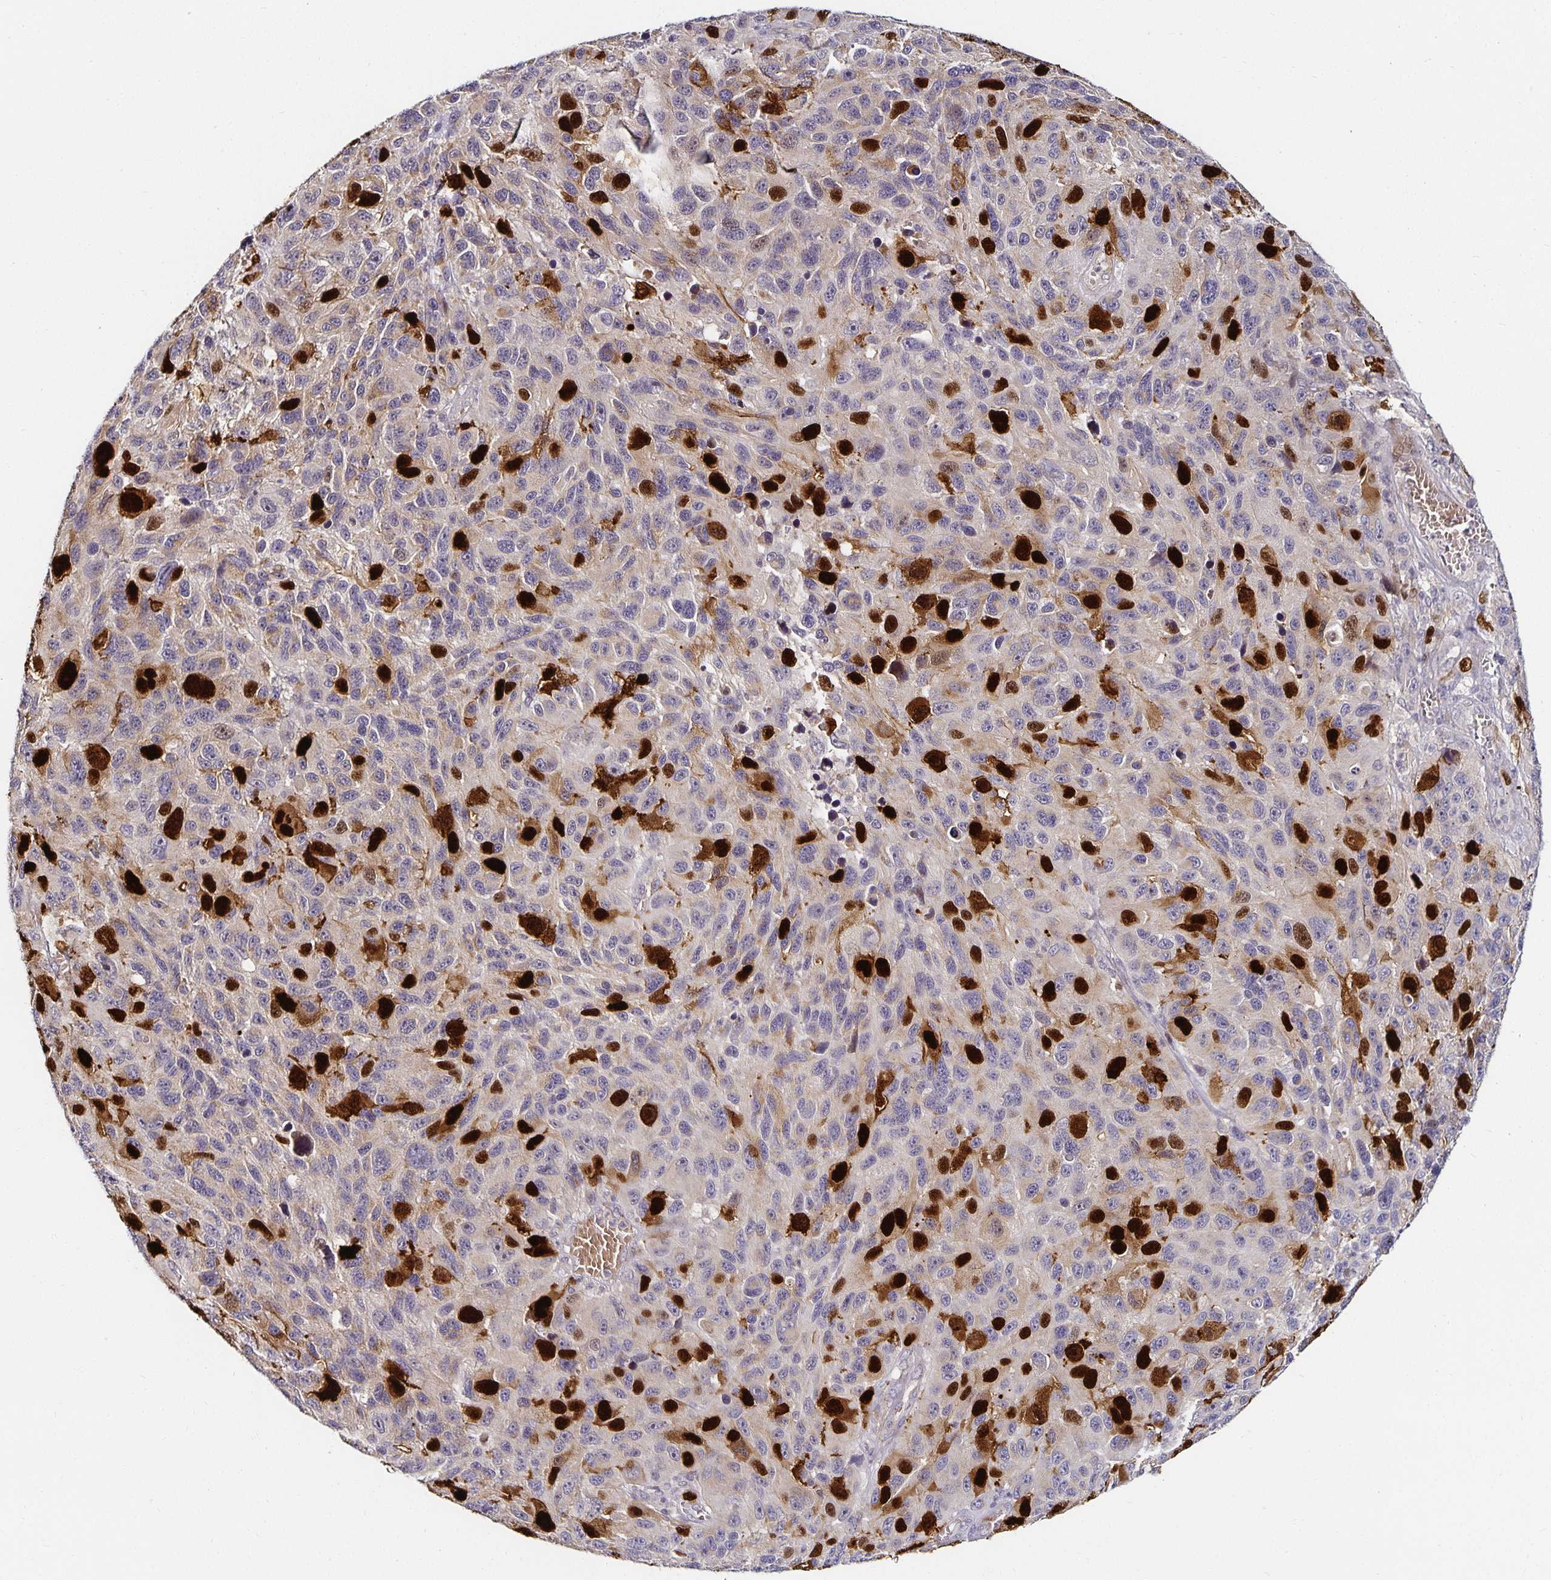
{"staining": {"intensity": "strong", "quantity": "<25%", "location": "cytoplasmic/membranous,nuclear"}, "tissue": "melanoma", "cell_type": "Tumor cells", "image_type": "cancer", "snomed": [{"axis": "morphology", "description": "Malignant melanoma, NOS"}, {"axis": "topography", "description": "Skin"}], "caption": "The micrograph exhibits immunohistochemical staining of malignant melanoma. There is strong cytoplasmic/membranous and nuclear positivity is seen in about <25% of tumor cells.", "gene": "ANLN", "patient": {"sex": "male", "age": 53}}